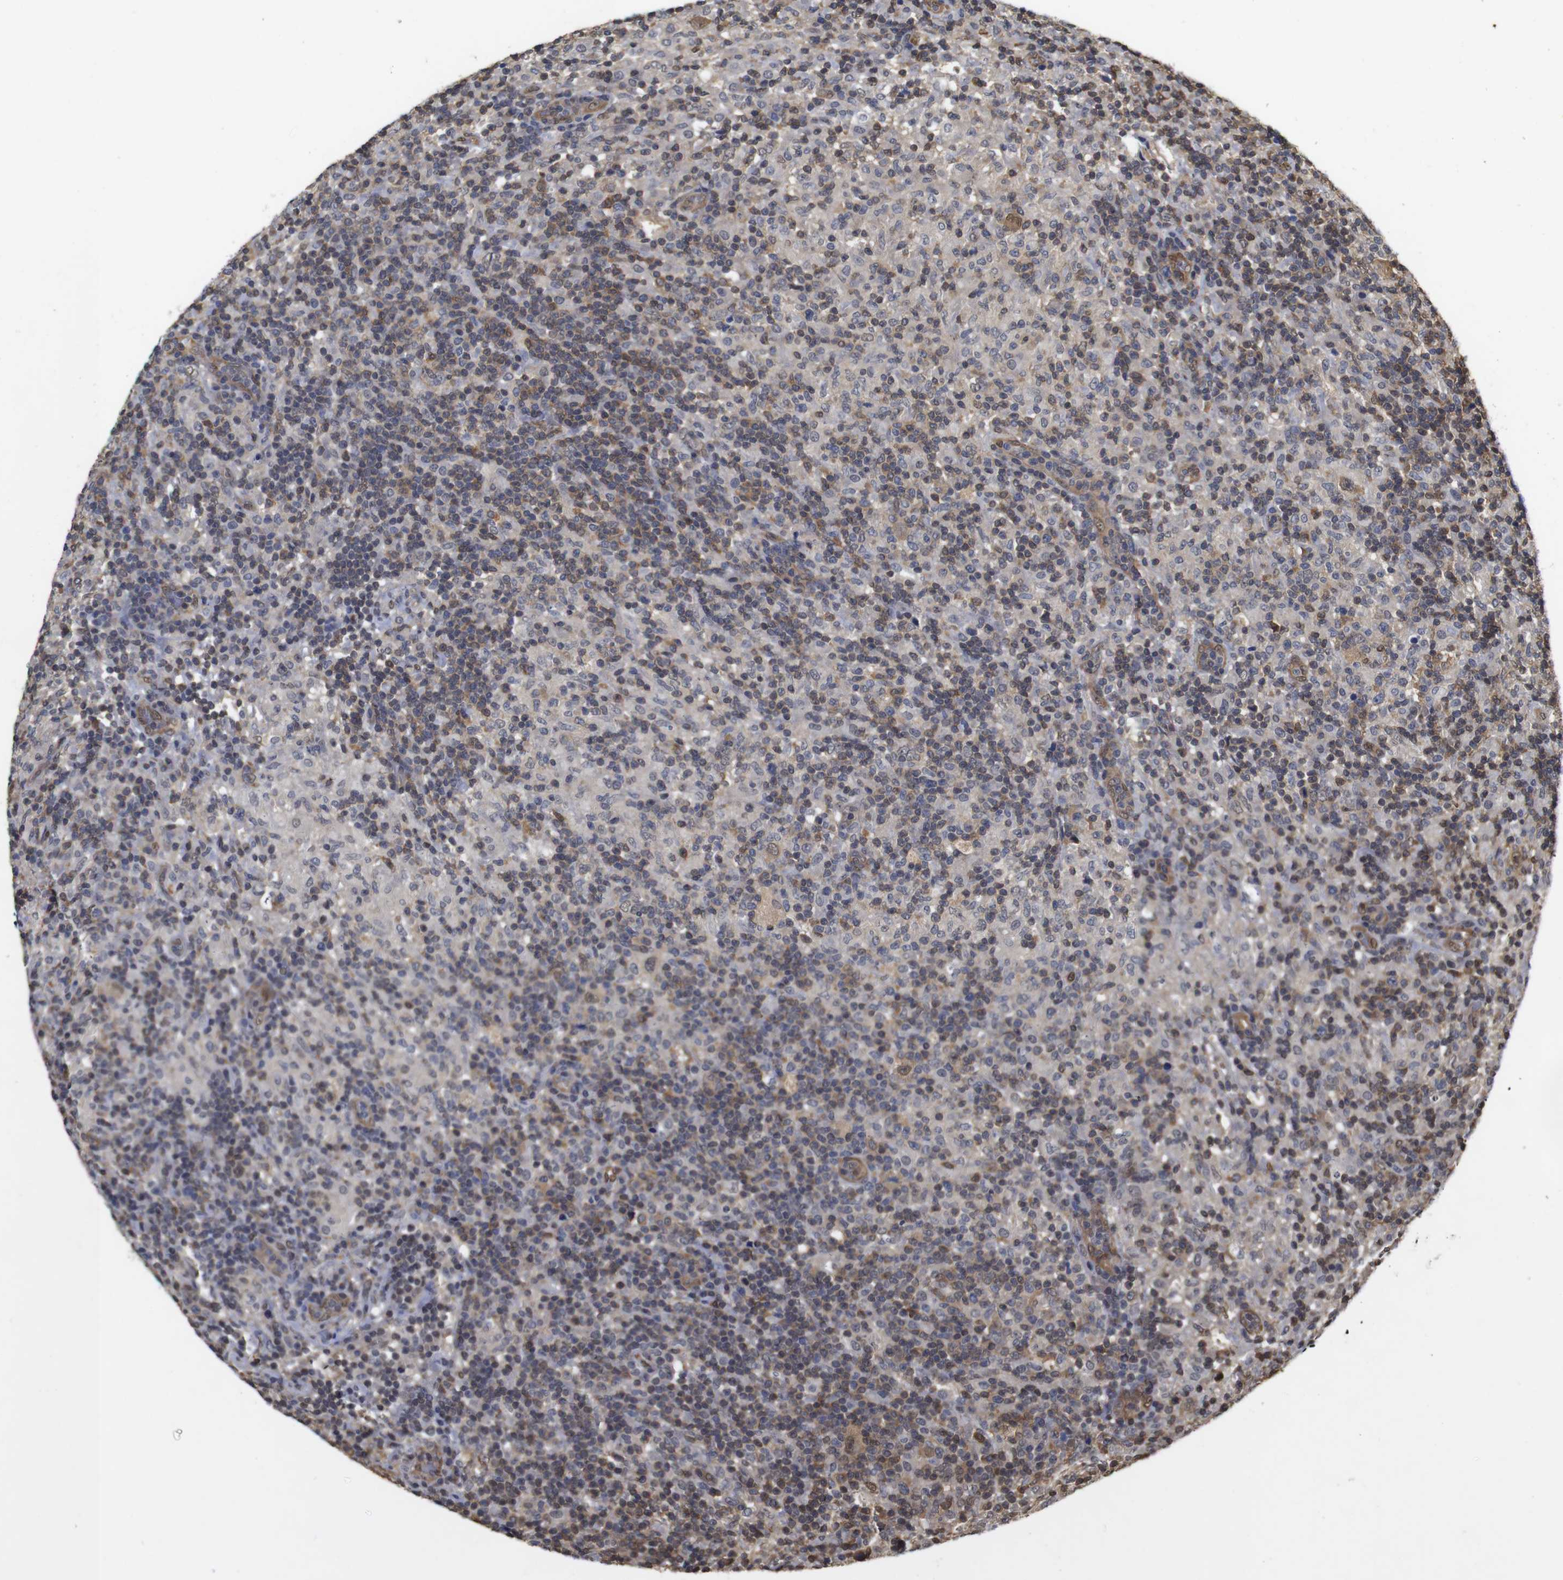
{"staining": {"intensity": "moderate", "quantity": "25%-75%", "location": "cytoplasmic/membranous,nuclear"}, "tissue": "lymphoma", "cell_type": "Tumor cells", "image_type": "cancer", "snomed": [{"axis": "morphology", "description": "Hodgkin's disease, NOS"}, {"axis": "topography", "description": "Lymph node"}], "caption": "The micrograph exhibits staining of Hodgkin's disease, revealing moderate cytoplasmic/membranous and nuclear protein expression (brown color) within tumor cells.", "gene": "SUMO3", "patient": {"sex": "male", "age": 70}}